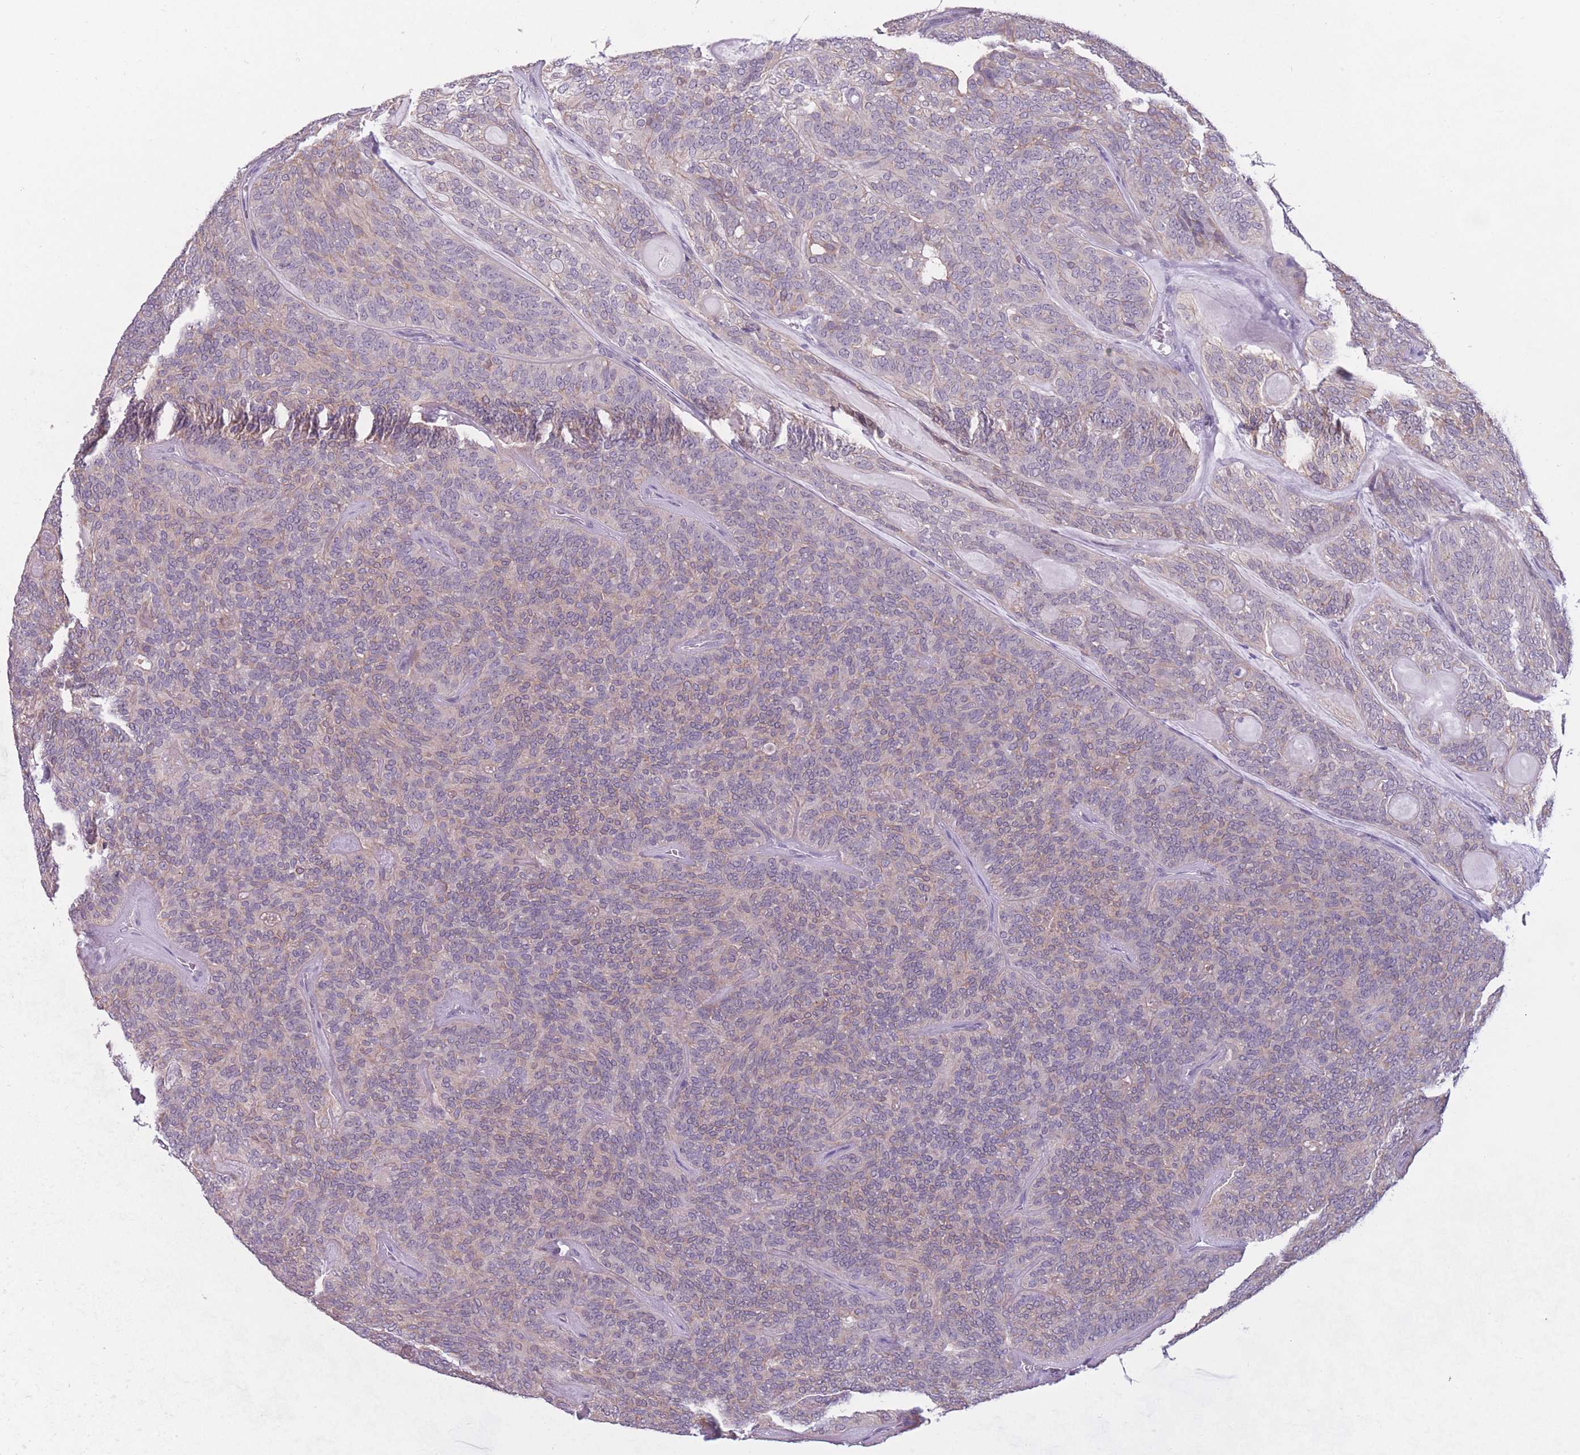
{"staining": {"intensity": "weak", "quantity": "<25%", "location": "cytoplasmic/membranous"}, "tissue": "head and neck cancer", "cell_type": "Tumor cells", "image_type": "cancer", "snomed": [{"axis": "morphology", "description": "Adenocarcinoma, NOS"}, {"axis": "topography", "description": "Head-Neck"}], "caption": "Immunohistochemical staining of human head and neck cancer reveals no significant staining in tumor cells.", "gene": "PODXL", "patient": {"sex": "male", "age": 66}}